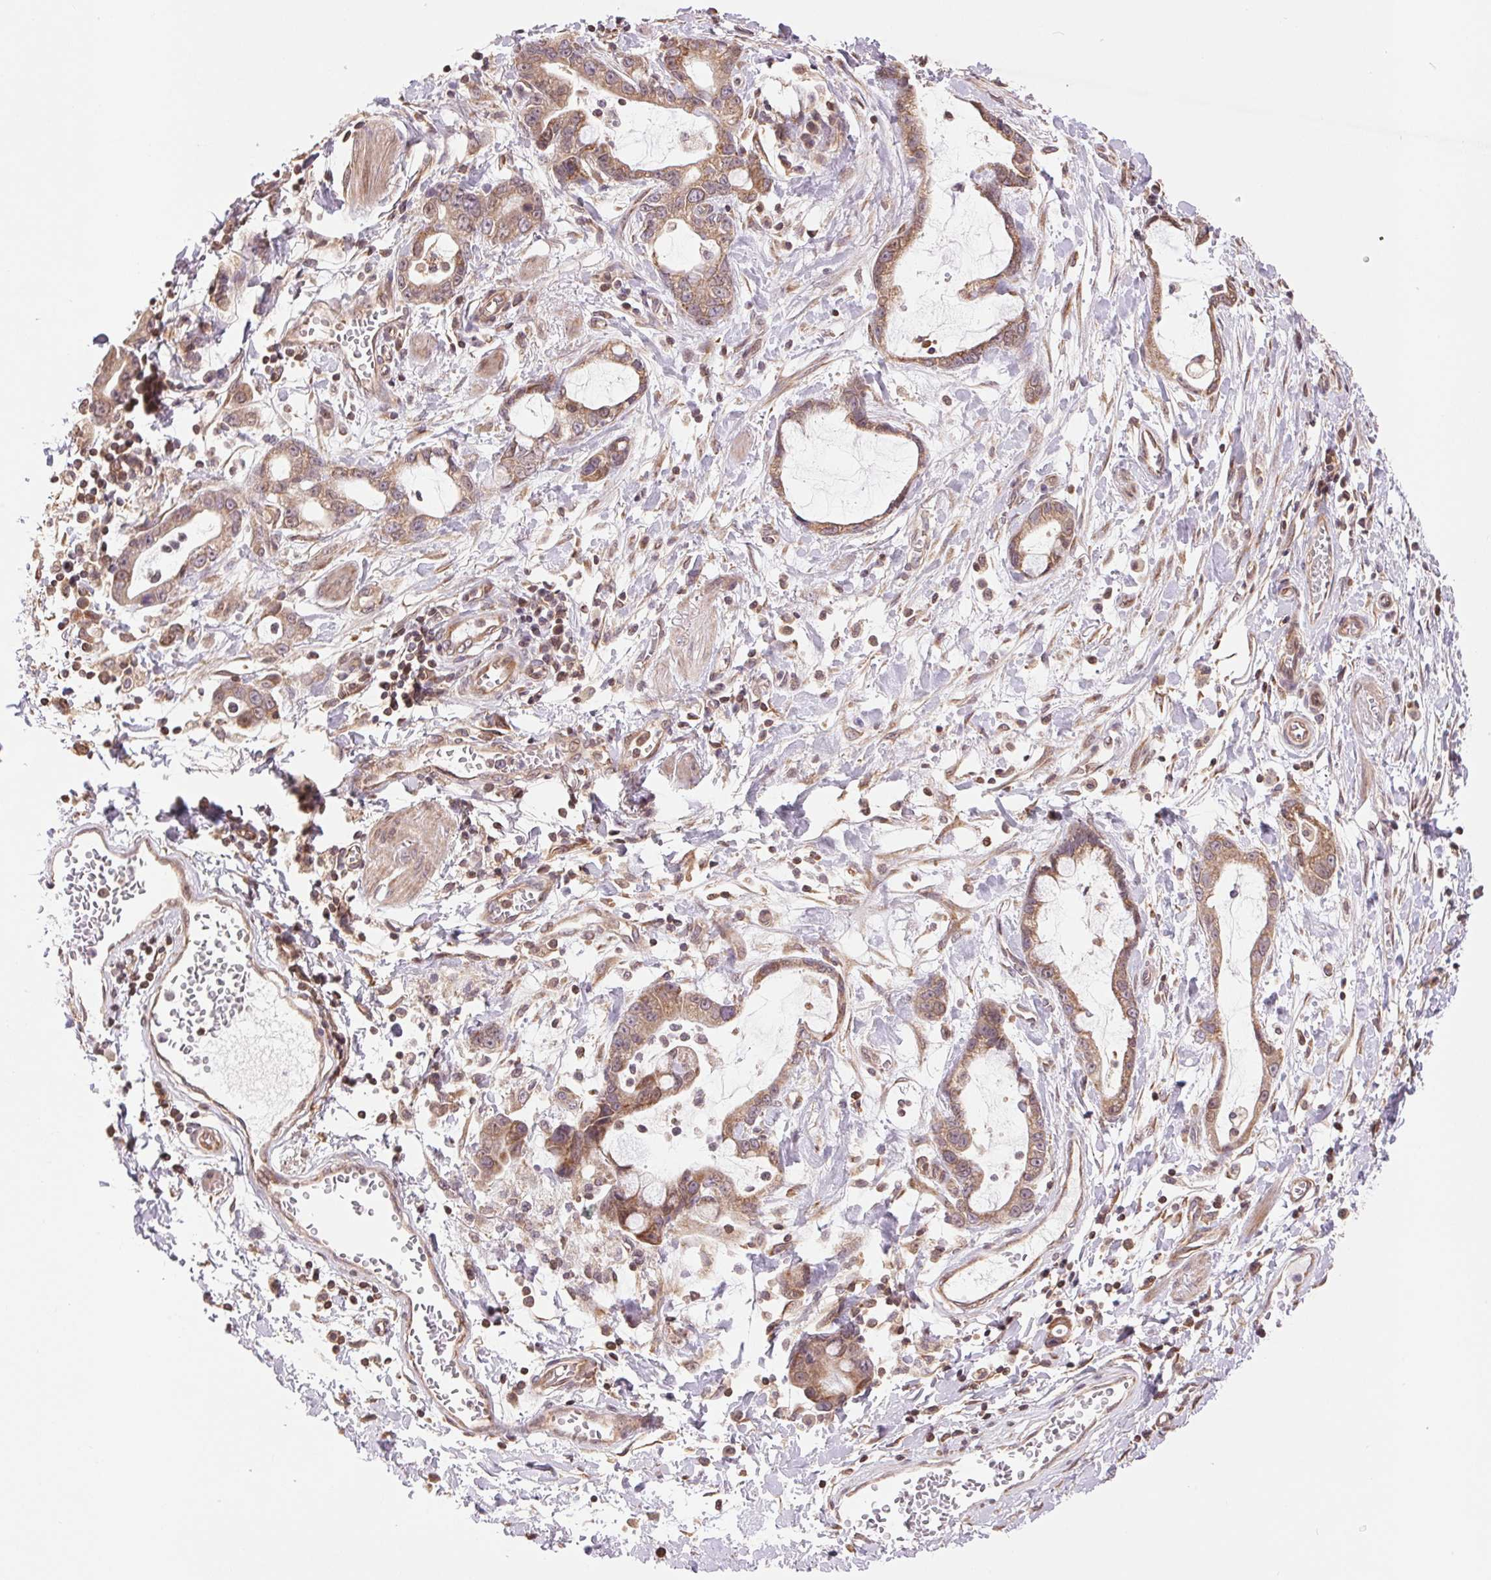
{"staining": {"intensity": "moderate", "quantity": ">75%", "location": "cytoplasmic/membranous"}, "tissue": "stomach cancer", "cell_type": "Tumor cells", "image_type": "cancer", "snomed": [{"axis": "morphology", "description": "Adenocarcinoma, NOS"}, {"axis": "topography", "description": "Stomach"}], "caption": "Protein positivity by immunohistochemistry (IHC) shows moderate cytoplasmic/membranous expression in about >75% of tumor cells in stomach cancer.", "gene": "BTF3L4", "patient": {"sex": "male", "age": 55}}